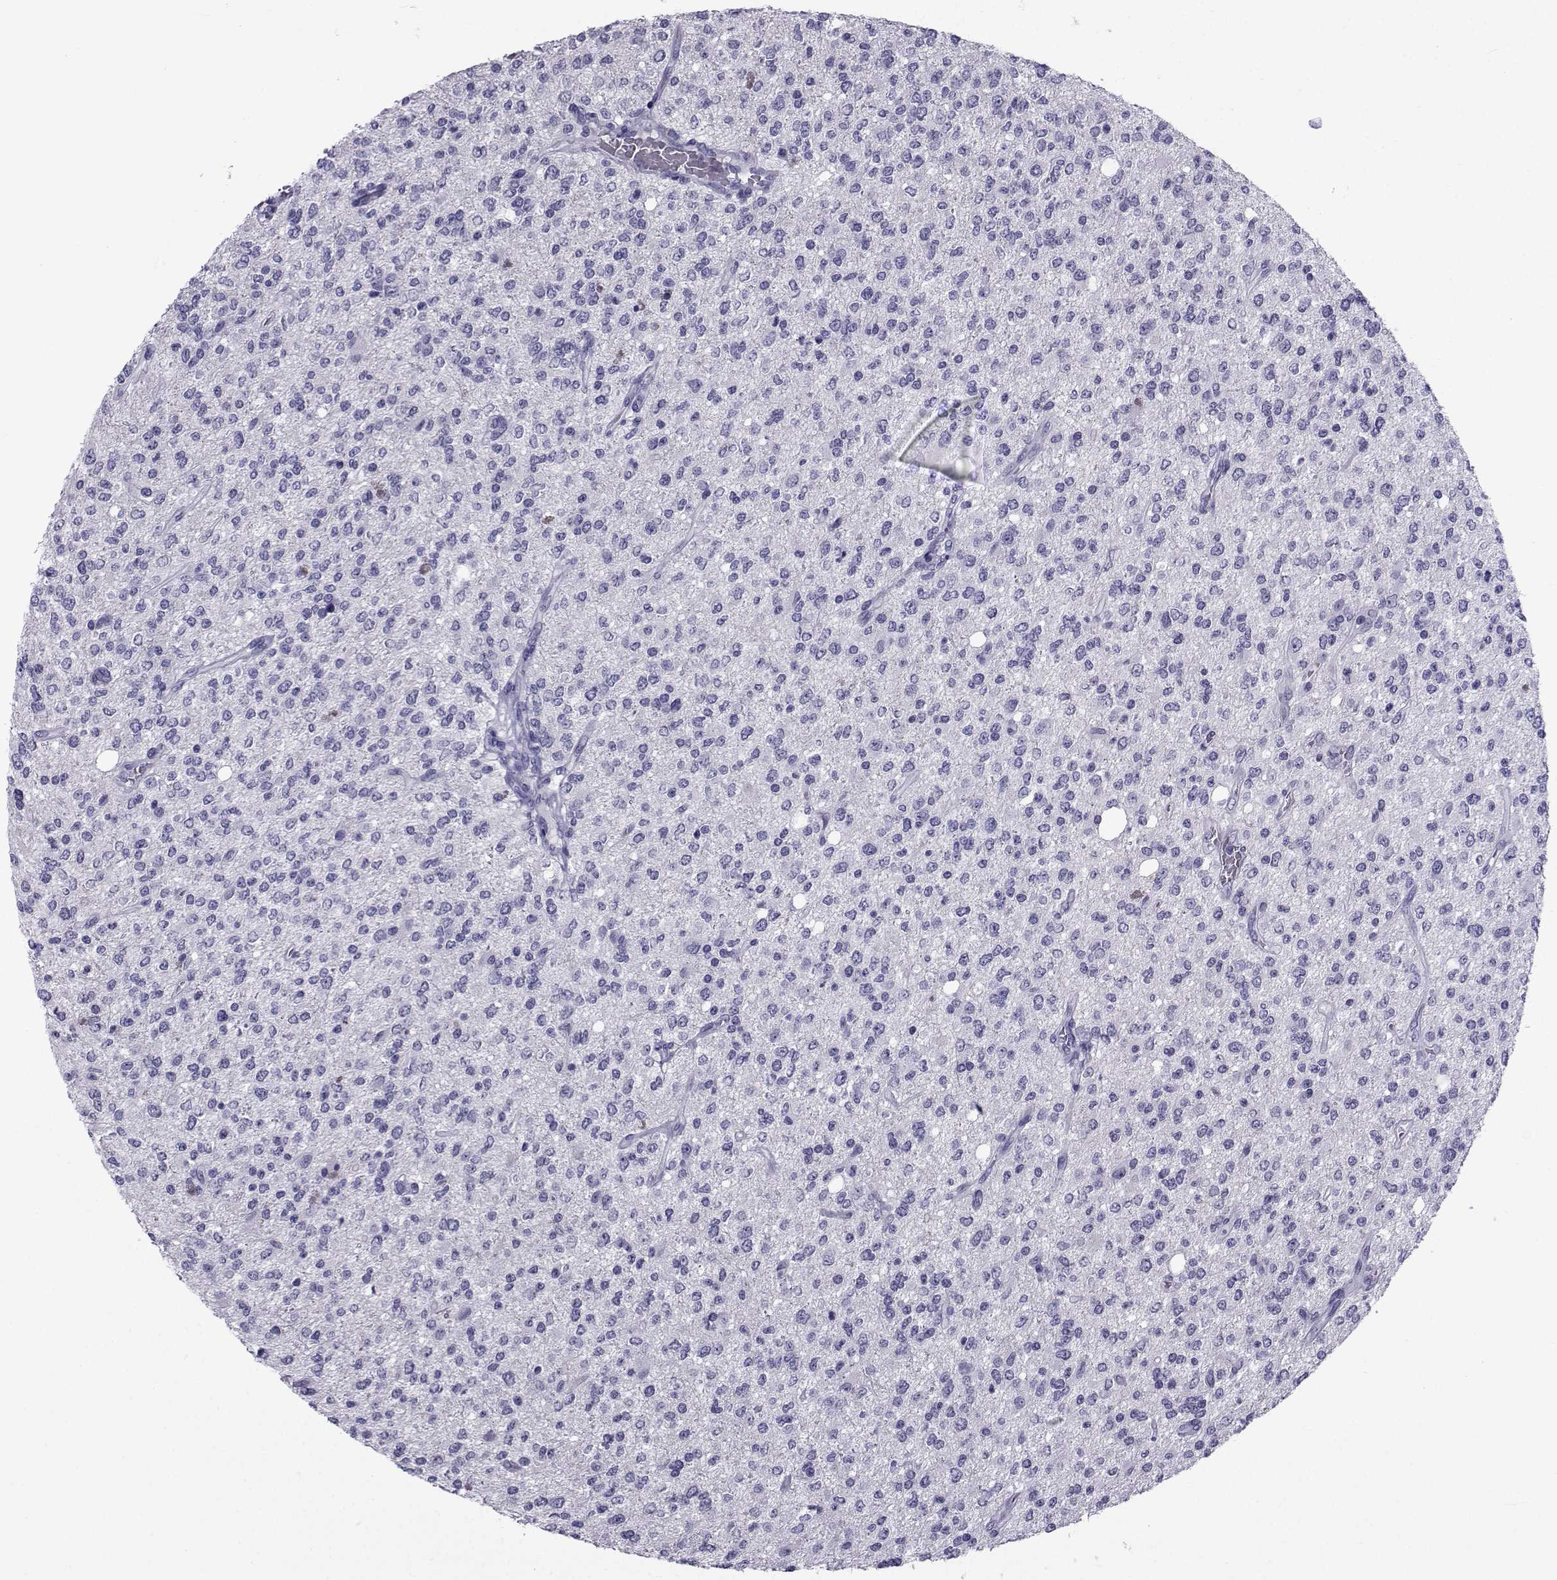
{"staining": {"intensity": "negative", "quantity": "none", "location": "none"}, "tissue": "glioma", "cell_type": "Tumor cells", "image_type": "cancer", "snomed": [{"axis": "morphology", "description": "Glioma, malignant, Low grade"}, {"axis": "topography", "description": "Brain"}], "caption": "This photomicrograph is of glioma stained with immunohistochemistry (IHC) to label a protein in brown with the nuclei are counter-stained blue. There is no expression in tumor cells. (Stains: DAB IHC with hematoxylin counter stain, Microscopy: brightfield microscopy at high magnification).", "gene": "SPANXD", "patient": {"sex": "male", "age": 67}}